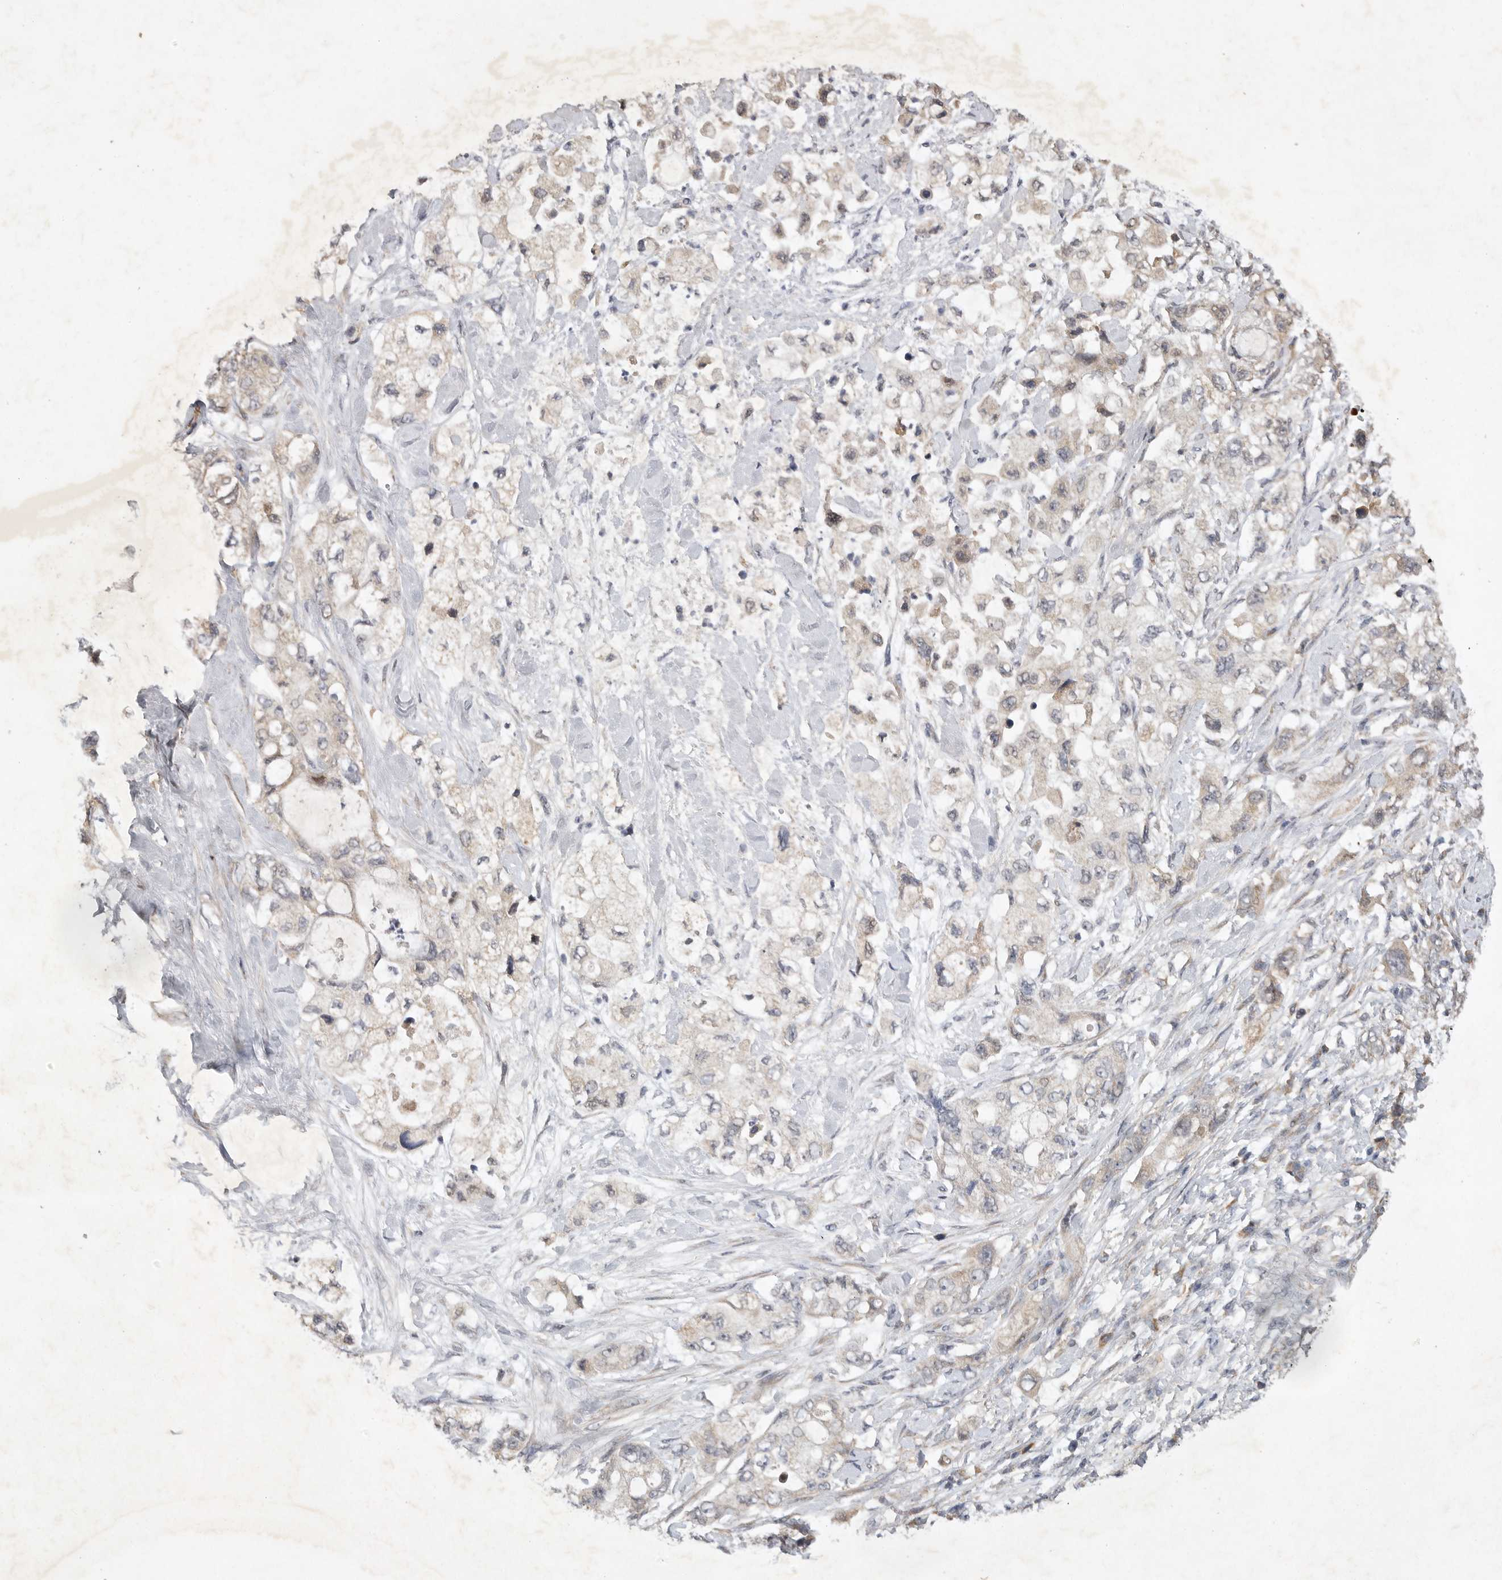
{"staining": {"intensity": "moderate", "quantity": "<25%", "location": "cytoplasmic/membranous"}, "tissue": "pancreatic cancer", "cell_type": "Tumor cells", "image_type": "cancer", "snomed": [{"axis": "morphology", "description": "Adenocarcinoma, NOS"}, {"axis": "topography", "description": "Pancreas"}], "caption": "Protein staining demonstrates moderate cytoplasmic/membranous positivity in about <25% of tumor cells in pancreatic cancer. (DAB (3,3'-diaminobenzidine) IHC, brown staining for protein, blue staining for nuclei).", "gene": "EDEM3", "patient": {"sex": "female", "age": 73}}